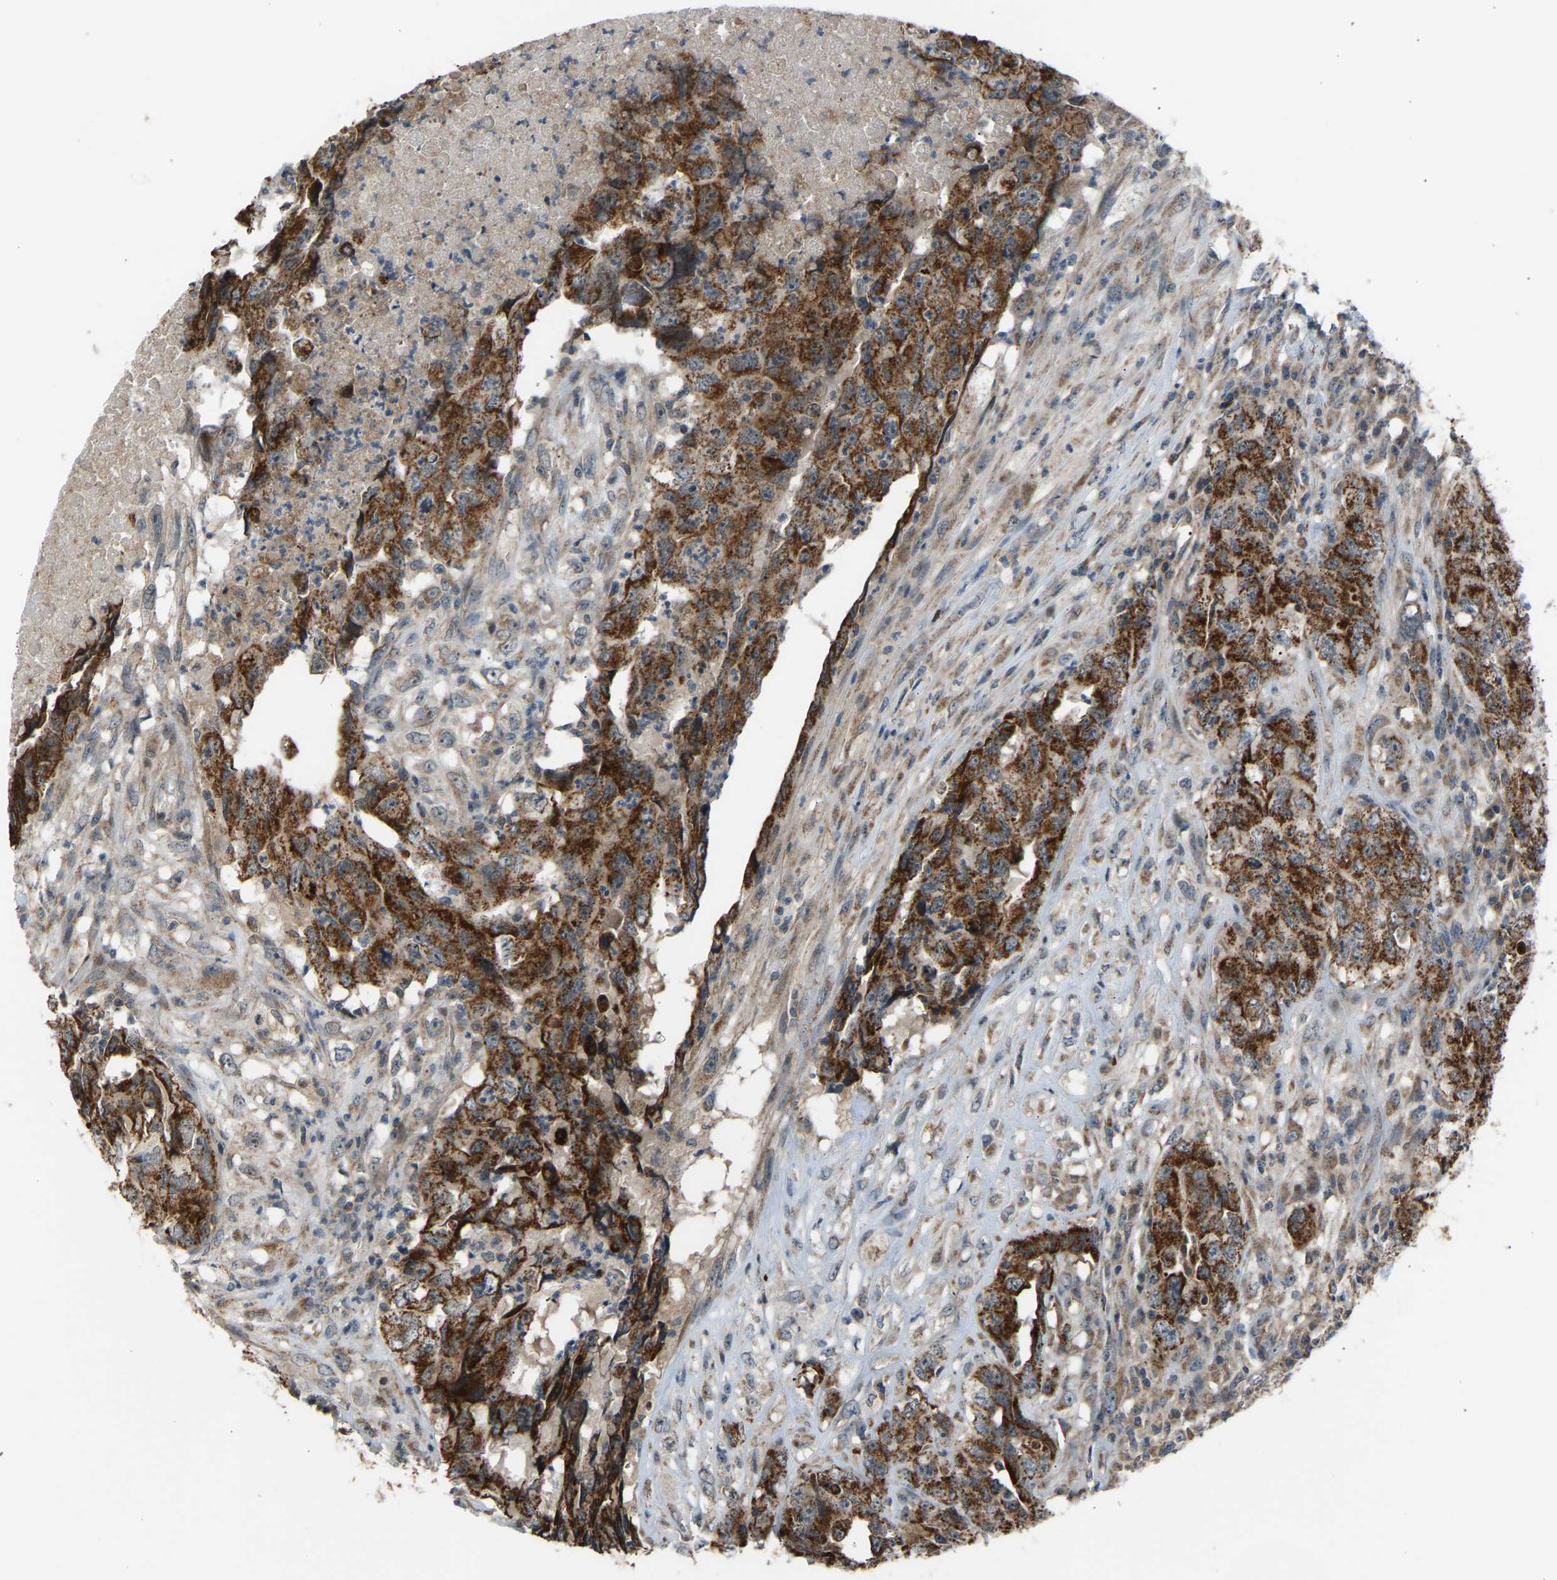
{"staining": {"intensity": "strong", "quantity": ">75%", "location": "cytoplasmic/membranous"}, "tissue": "testis cancer", "cell_type": "Tumor cells", "image_type": "cancer", "snomed": [{"axis": "morphology", "description": "Carcinoma, Embryonal, NOS"}, {"axis": "topography", "description": "Testis"}], "caption": "Protein expression analysis of human testis cancer reveals strong cytoplasmic/membranous positivity in about >75% of tumor cells. (DAB (3,3'-diaminobenzidine) IHC, brown staining for protein, blue staining for nuclei).", "gene": "SLIRP", "patient": {"sex": "male", "age": 32}}